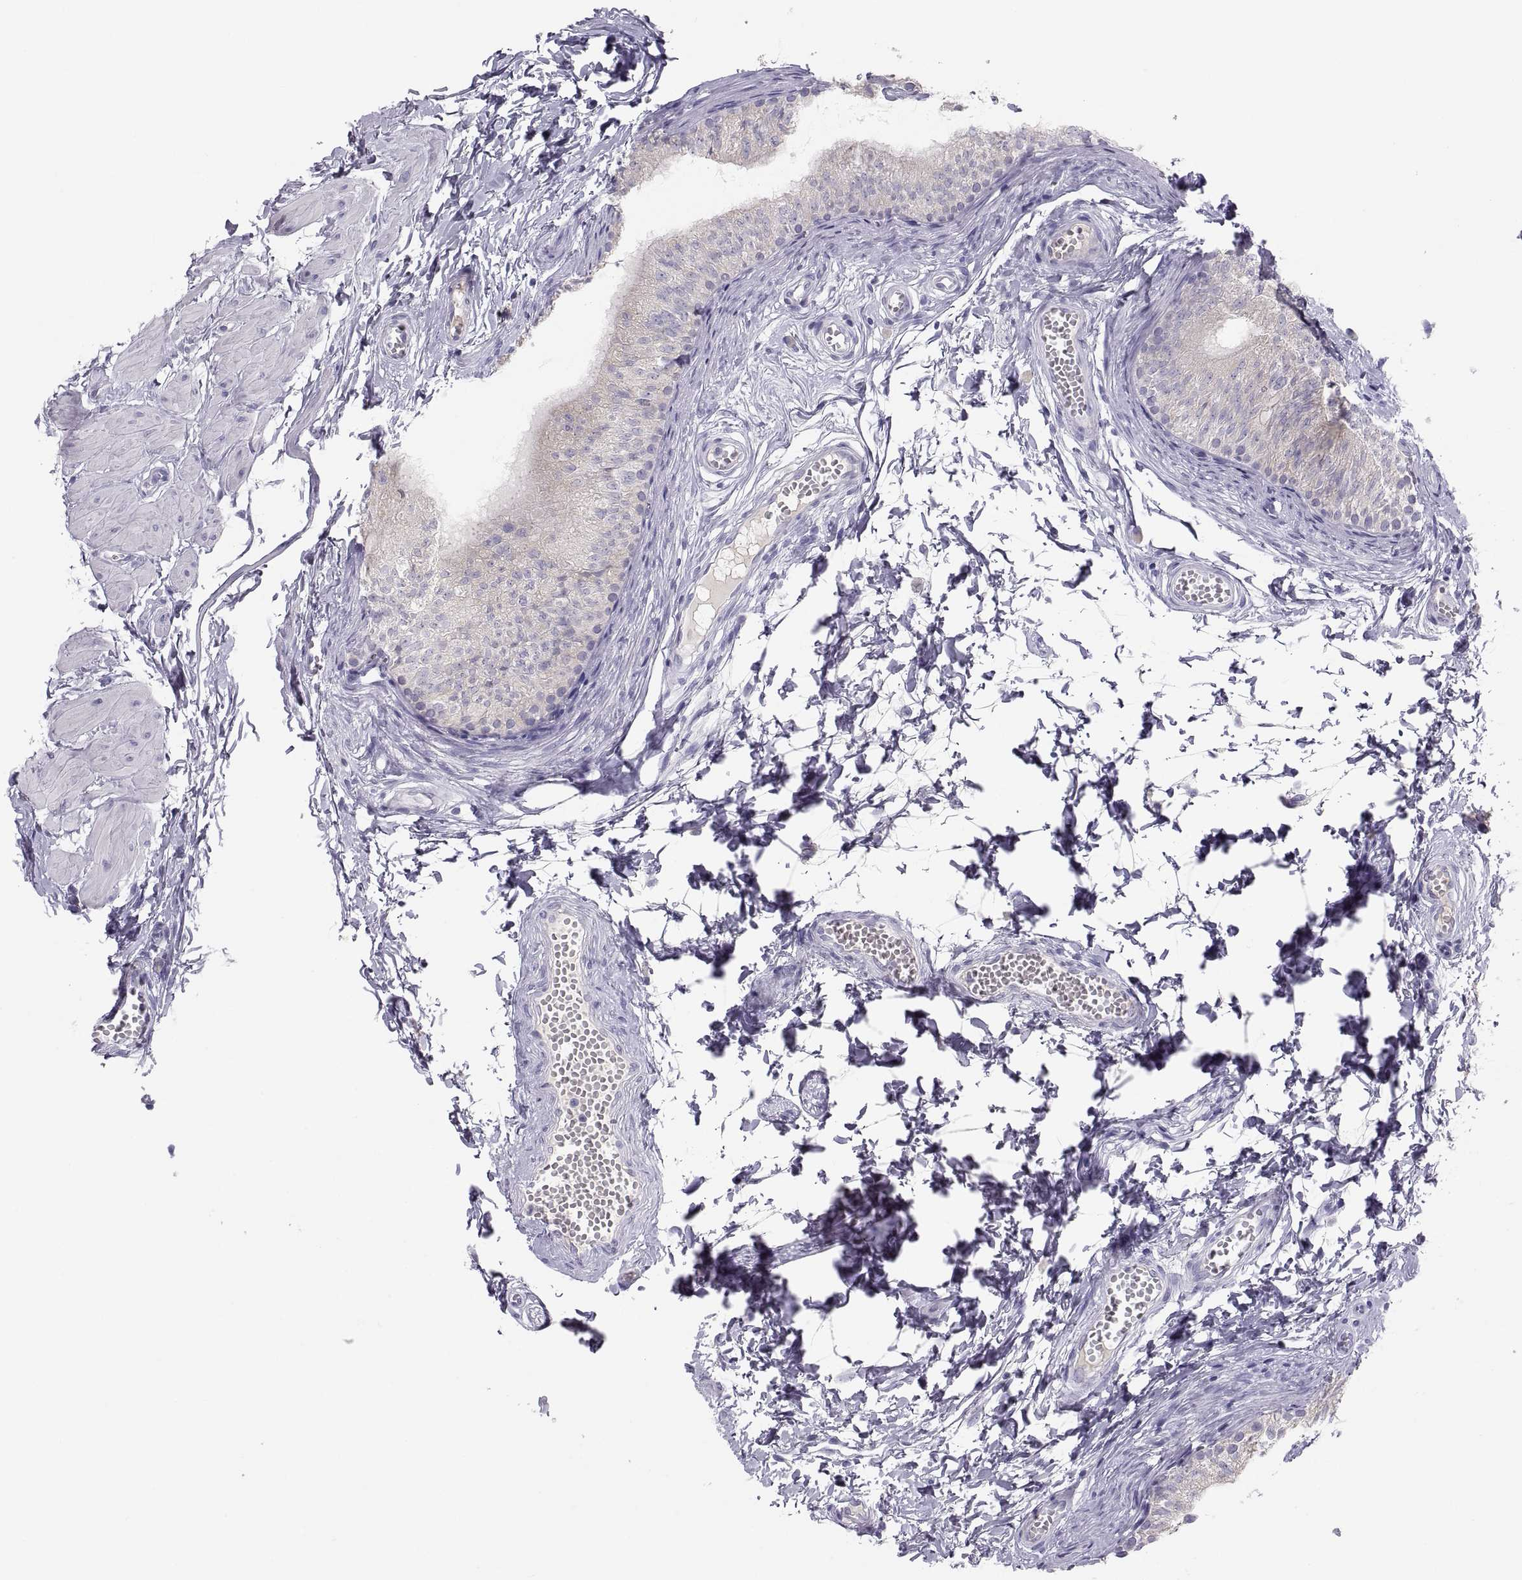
{"staining": {"intensity": "negative", "quantity": "none", "location": "none"}, "tissue": "epididymis", "cell_type": "Glandular cells", "image_type": "normal", "snomed": [{"axis": "morphology", "description": "Normal tissue, NOS"}, {"axis": "topography", "description": "Epididymis"}], "caption": "Immunohistochemical staining of benign epididymis shows no significant expression in glandular cells. (Brightfield microscopy of DAB immunohistochemistry (IHC) at high magnification).", "gene": "MAGEB2", "patient": {"sex": "male", "age": 22}}